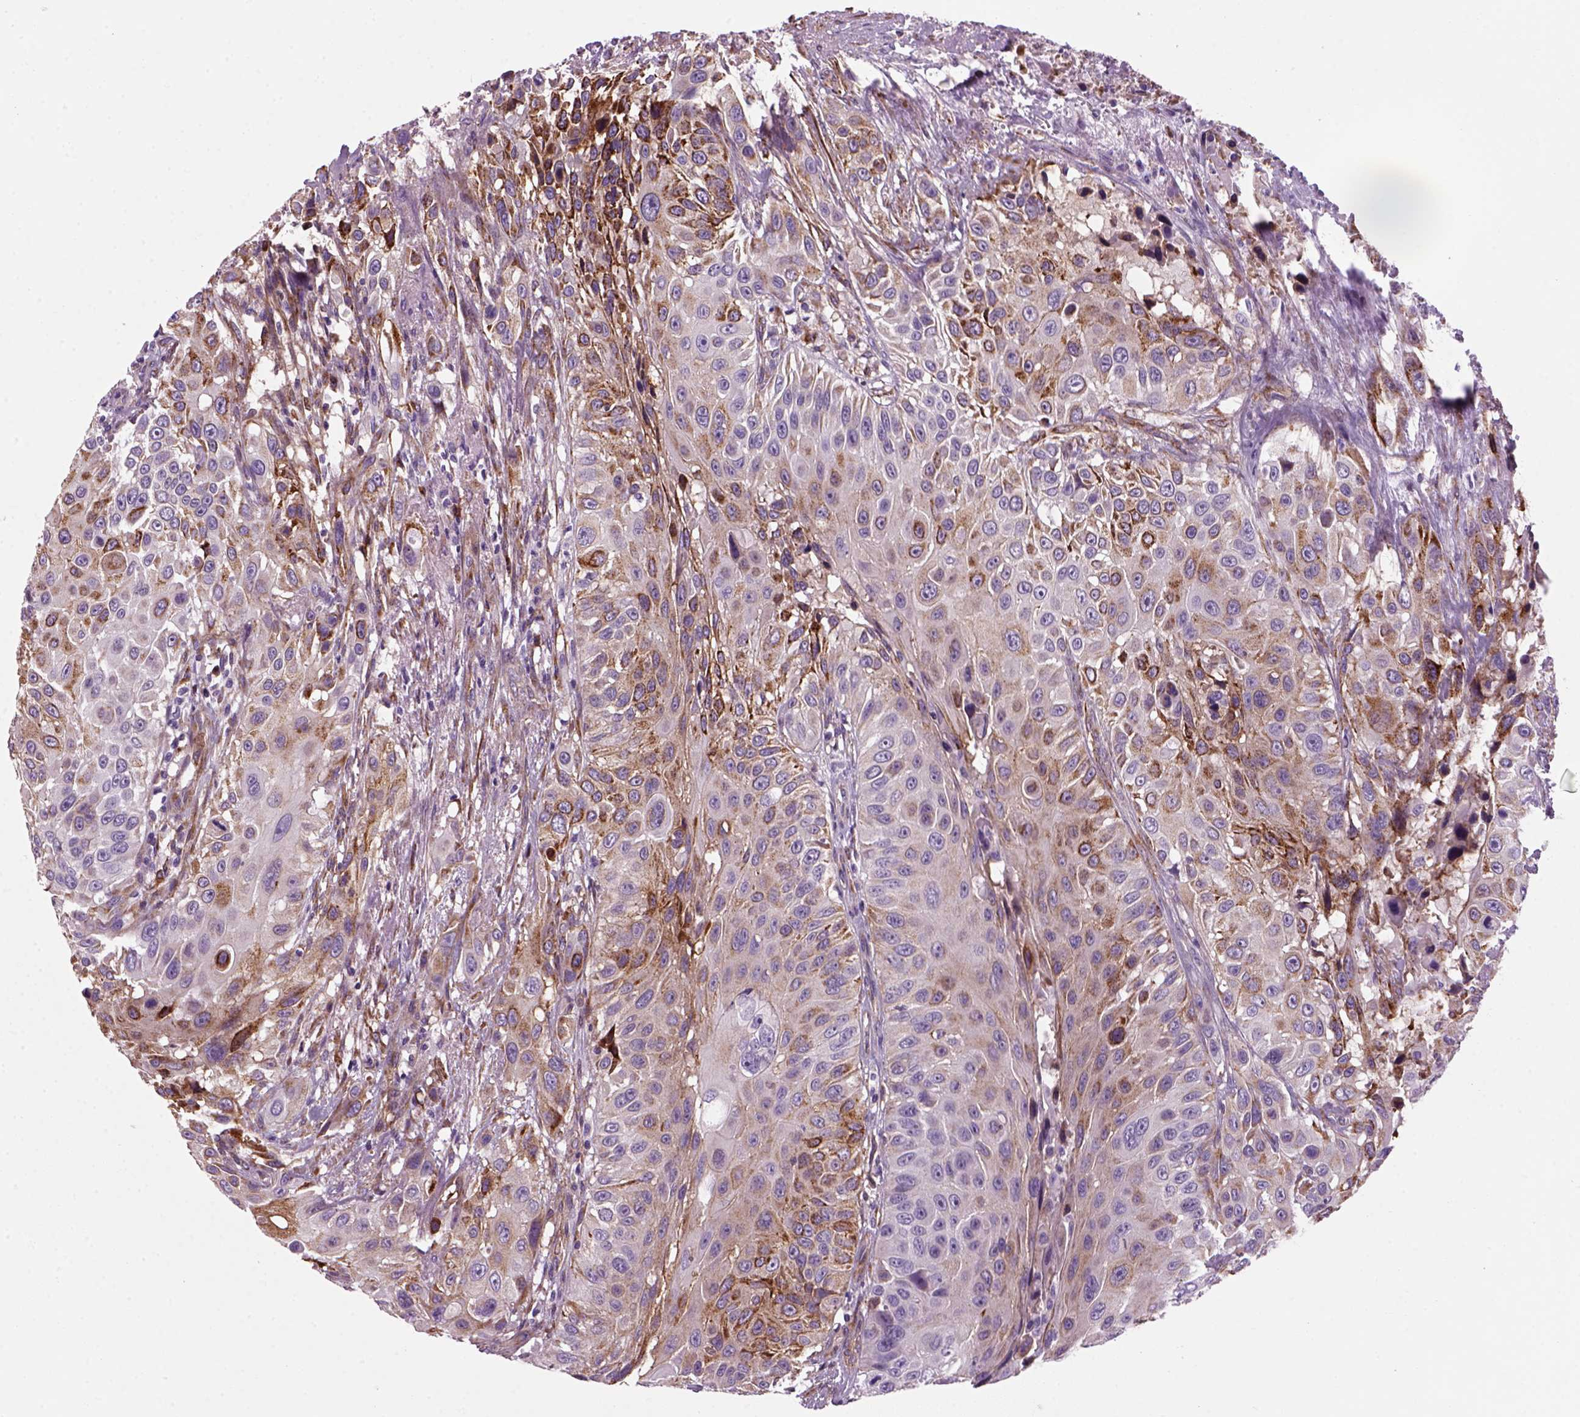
{"staining": {"intensity": "moderate", "quantity": ">75%", "location": "cytoplasmic/membranous"}, "tissue": "urothelial cancer", "cell_type": "Tumor cells", "image_type": "cancer", "snomed": [{"axis": "morphology", "description": "Urothelial carcinoma, NOS"}, {"axis": "topography", "description": "Urinary bladder"}], "caption": "A brown stain labels moderate cytoplasmic/membranous positivity of a protein in human urothelial cancer tumor cells. (DAB (3,3'-diaminobenzidine) = brown stain, brightfield microscopy at high magnification).", "gene": "MARCKS", "patient": {"sex": "male", "age": 55}}